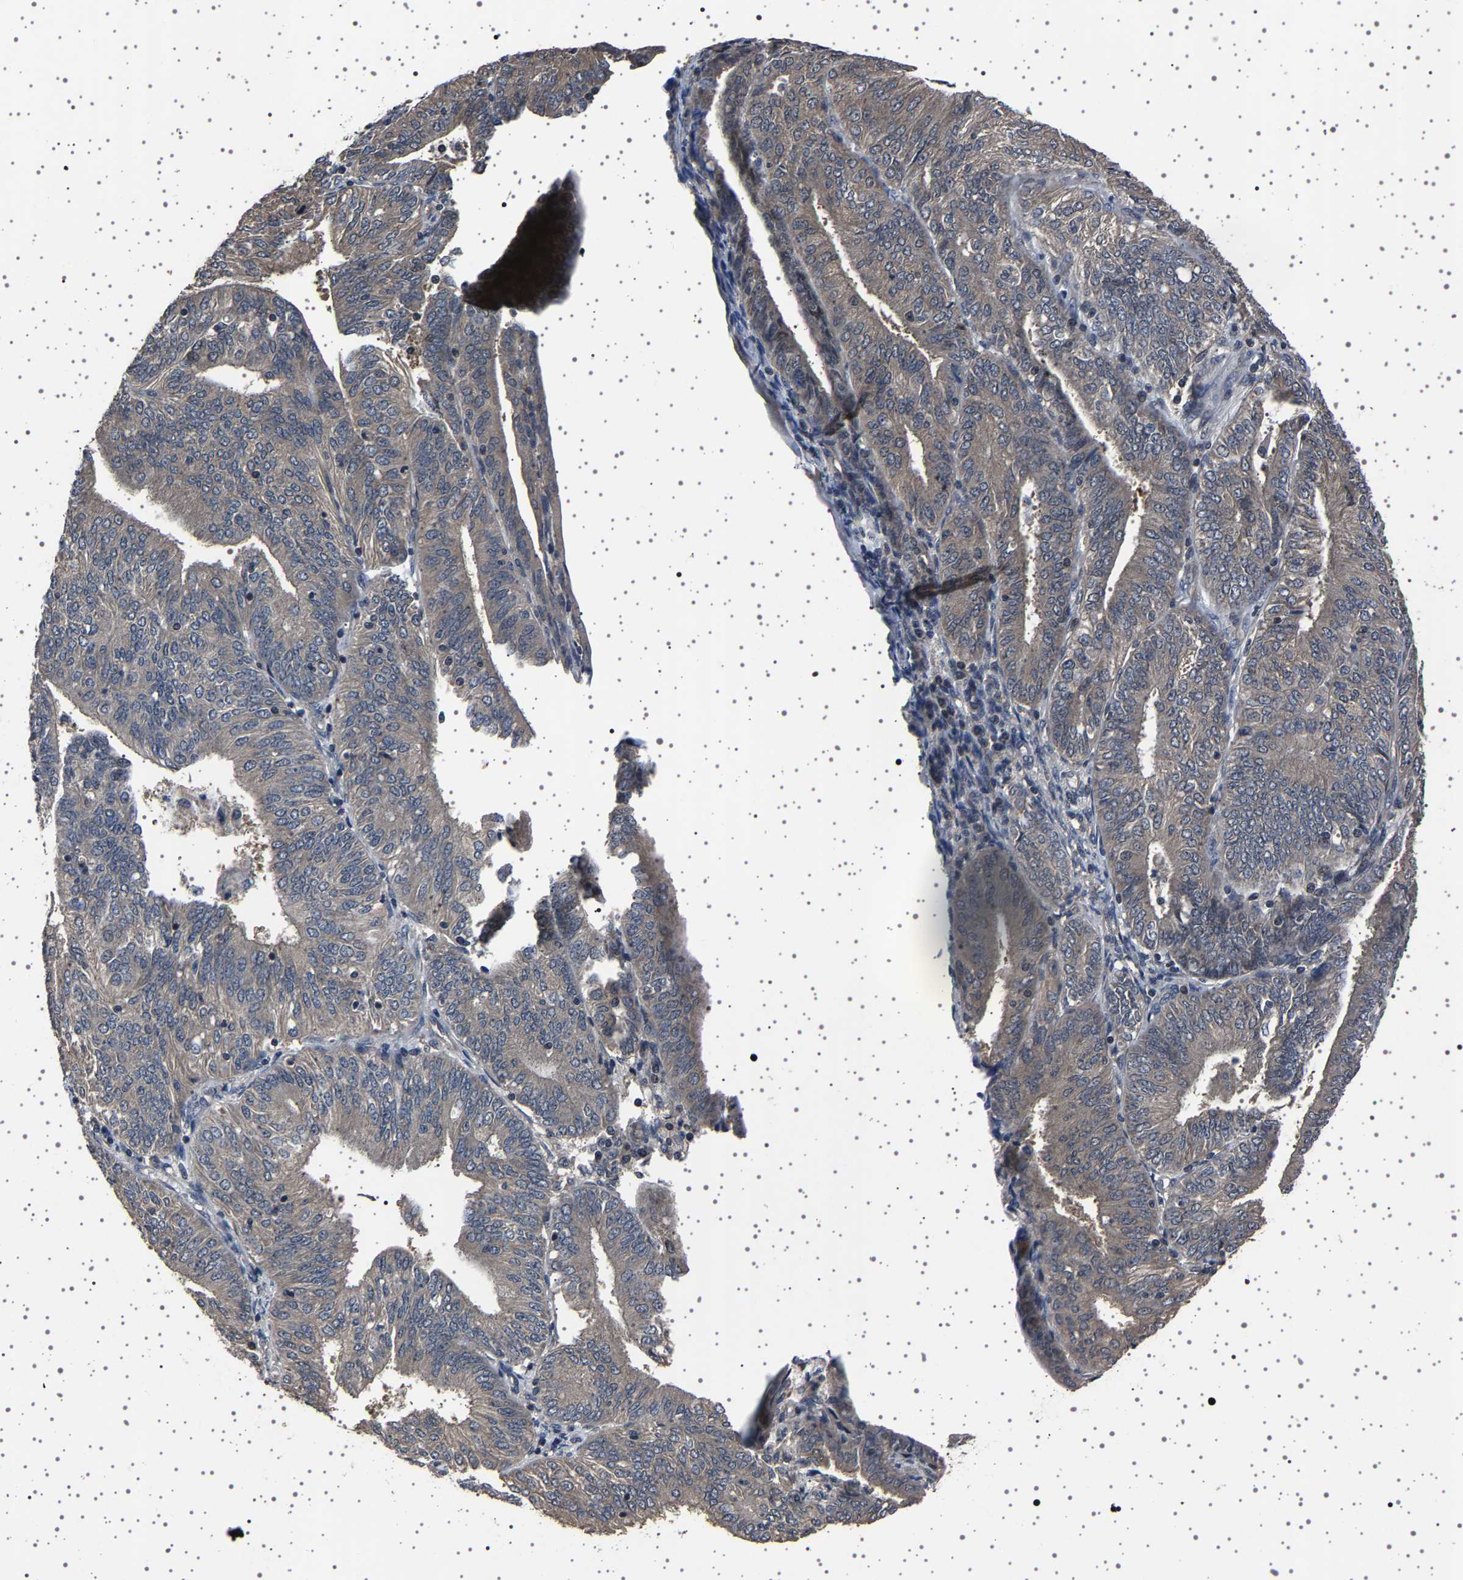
{"staining": {"intensity": "negative", "quantity": "none", "location": "none"}, "tissue": "endometrial cancer", "cell_type": "Tumor cells", "image_type": "cancer", "snomed": [{"axis": "morphology", "description": "Adenocarcinoma, NOS"}, {"axis": "topography", "description": "Endometrium"}], "caption": "High power microscopy micrograph of an immunohistochemistry (IHC) histopathology image of adenocarcinoma (endometrial), revealing no significant expression in tumor cells.", "gene": "NCKAP1", "patient": {"sex": "female", "age": 58}}